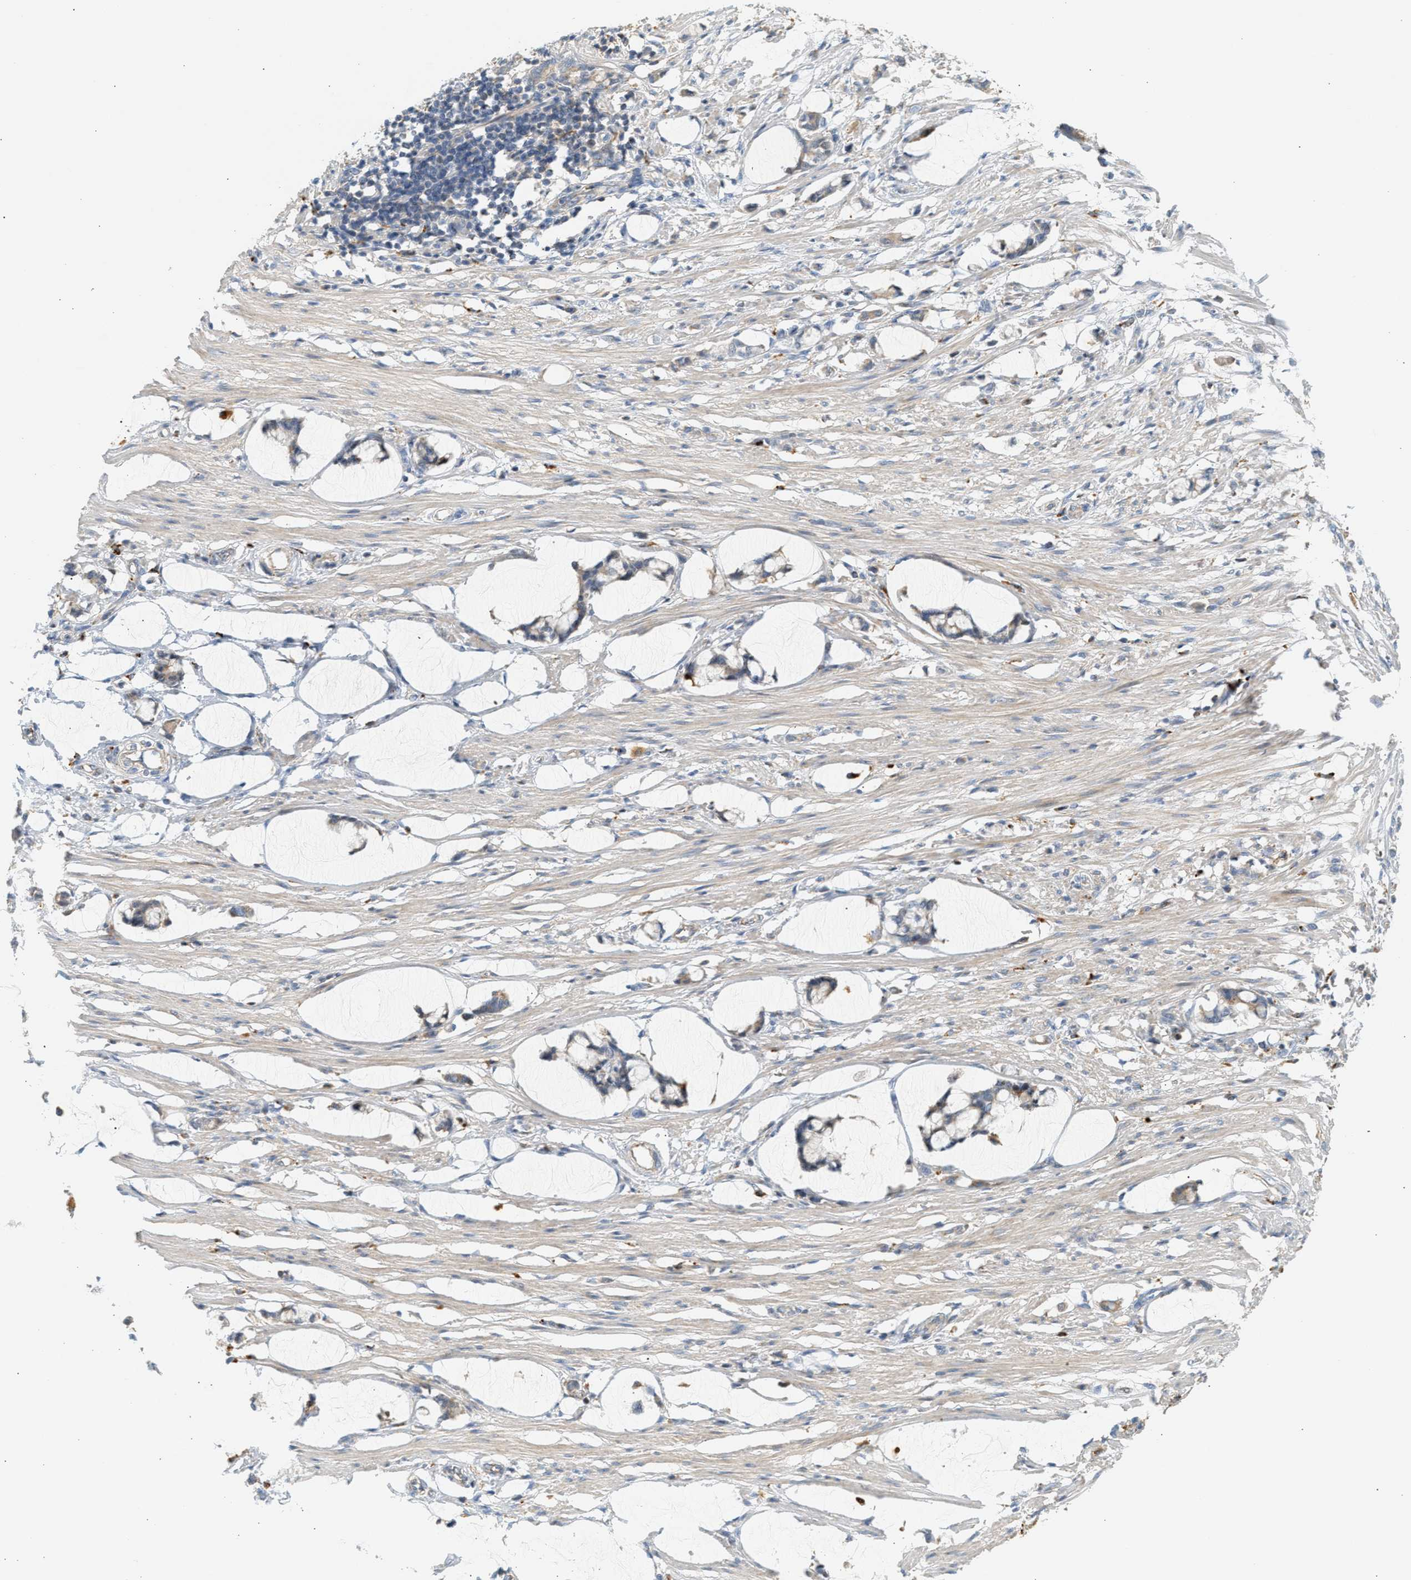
{"staining": {"intensity": "weak", "quantity": "25%-75%", "location": "cytoplasmic/membranous"}, "tissue": "smooth muscle", "cell_type": "Smooth muscle cells", "image_type": "normal", "snomed": [{"axis": "morphology", "description": "Normal tissue, NOS"}, {"axis": "morphology", "description": "Adenocarcinoma, NOS"}, {"axis": "topography", "description": "Smooth muscle"}, {"axis": "topography", "description": "Colon"}], "caption": "Human smooth muscle stained with a brown dye reveals weak cytoplasmic/membranous positive expression in about 25%-75% of smooth muscle cells.", "gene": "ENTHD1", "patient": {"sex": "male", "age": 14}}